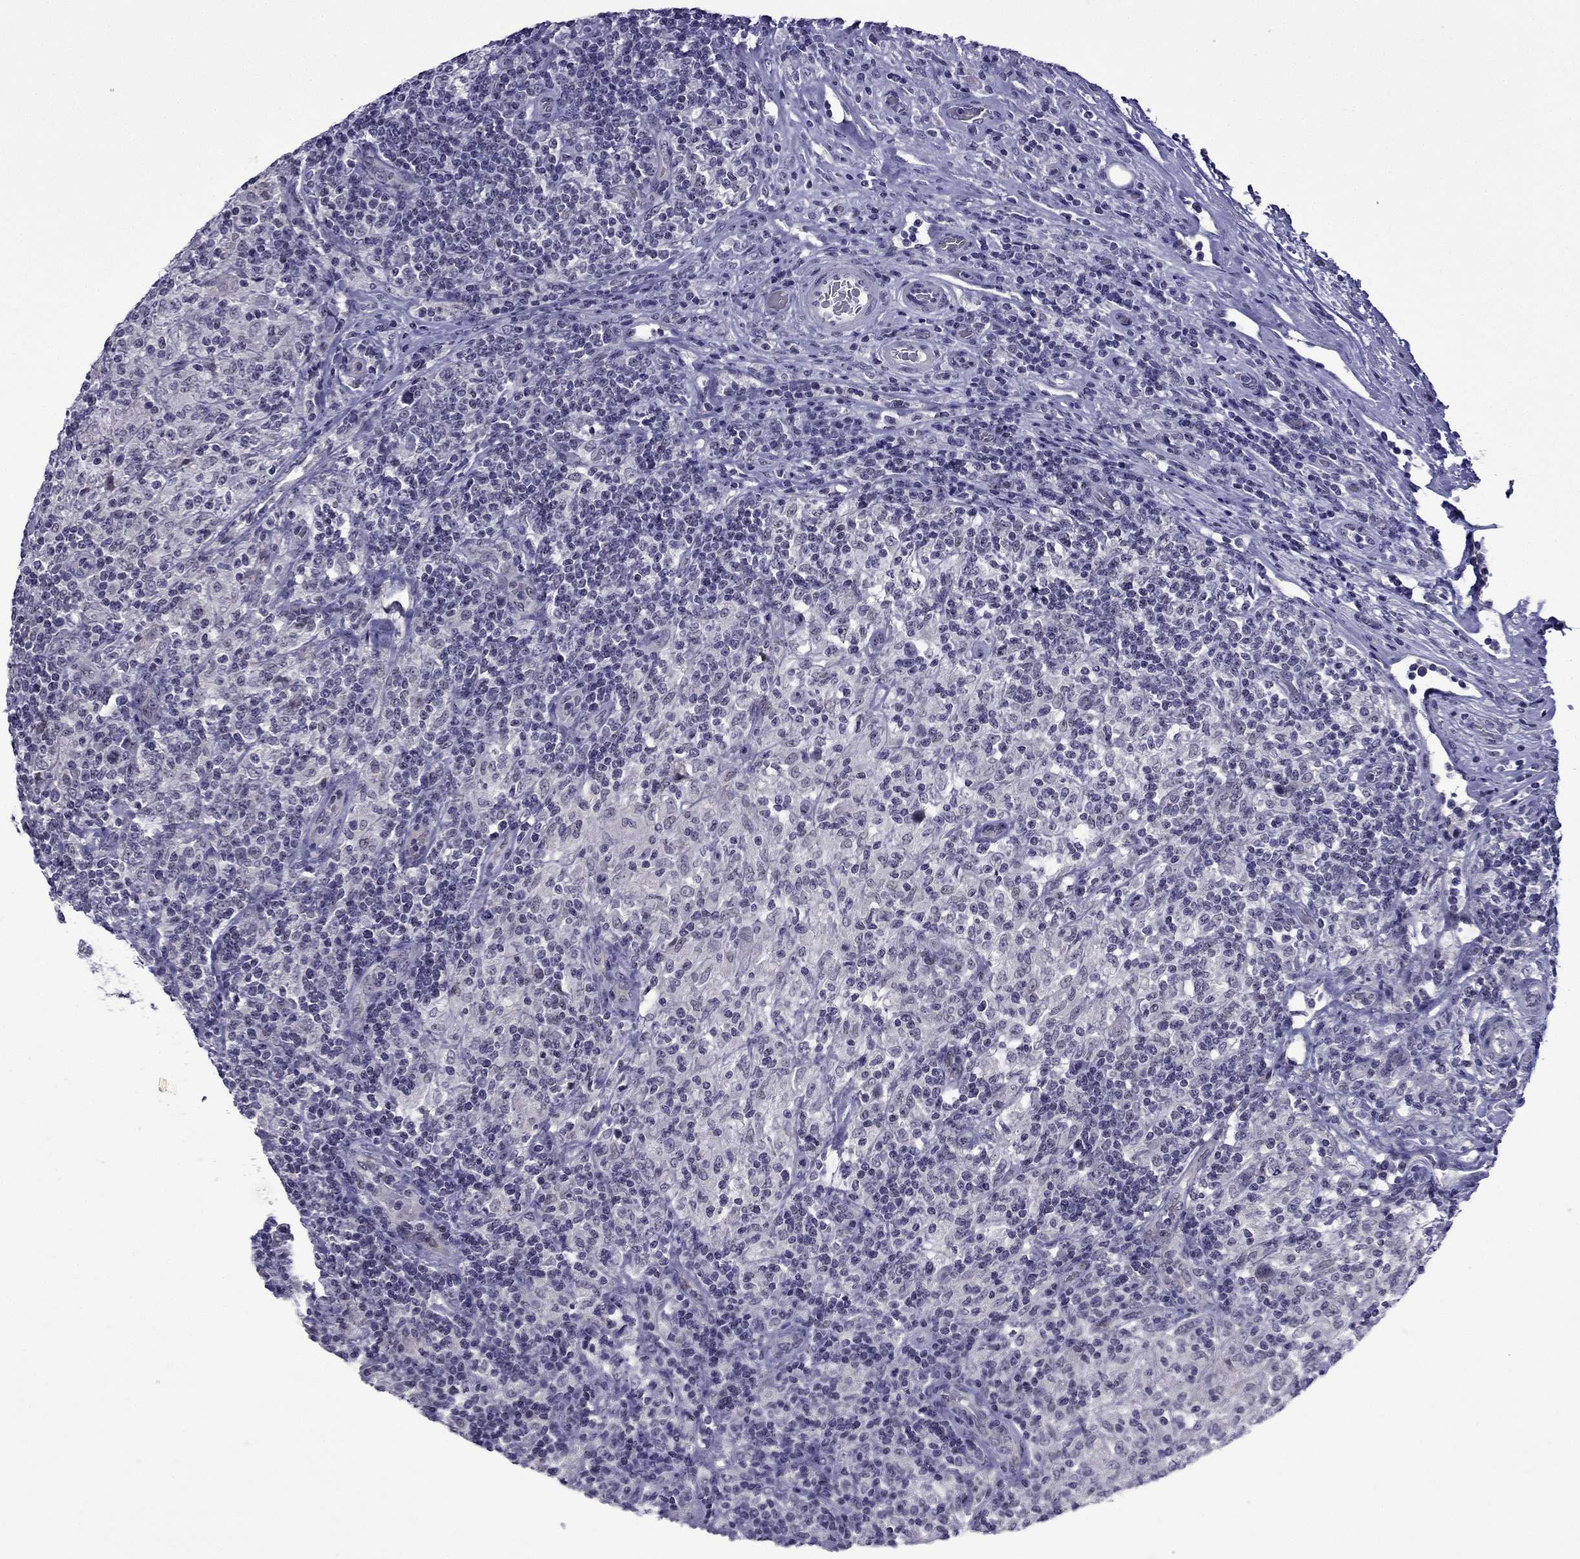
{"staining": {"intensity": "negative", "quantity": "none", "location": "none"}, "tissue": "lymphoma", "cell_type": "Tumor cells", "image_type": "cancer", "snomed": [{"axis": "morphology", "description": "Hodgkin's disease, NOS"}, {"axis": "topography", "description": "Lymph node"}], "caption": "Histopathology image shows no significant protein staining in tumor cells of Hodgkin's disease. (Stains: DAB (3,3'-diaminobenzidine) immunohistochemistry (IHC) with hematoxylin counter stain, Microscopy: brightfield microscopy at high magnification).", "gene": "POM121L12", "patient": {"sex": "male", "age": 70}}